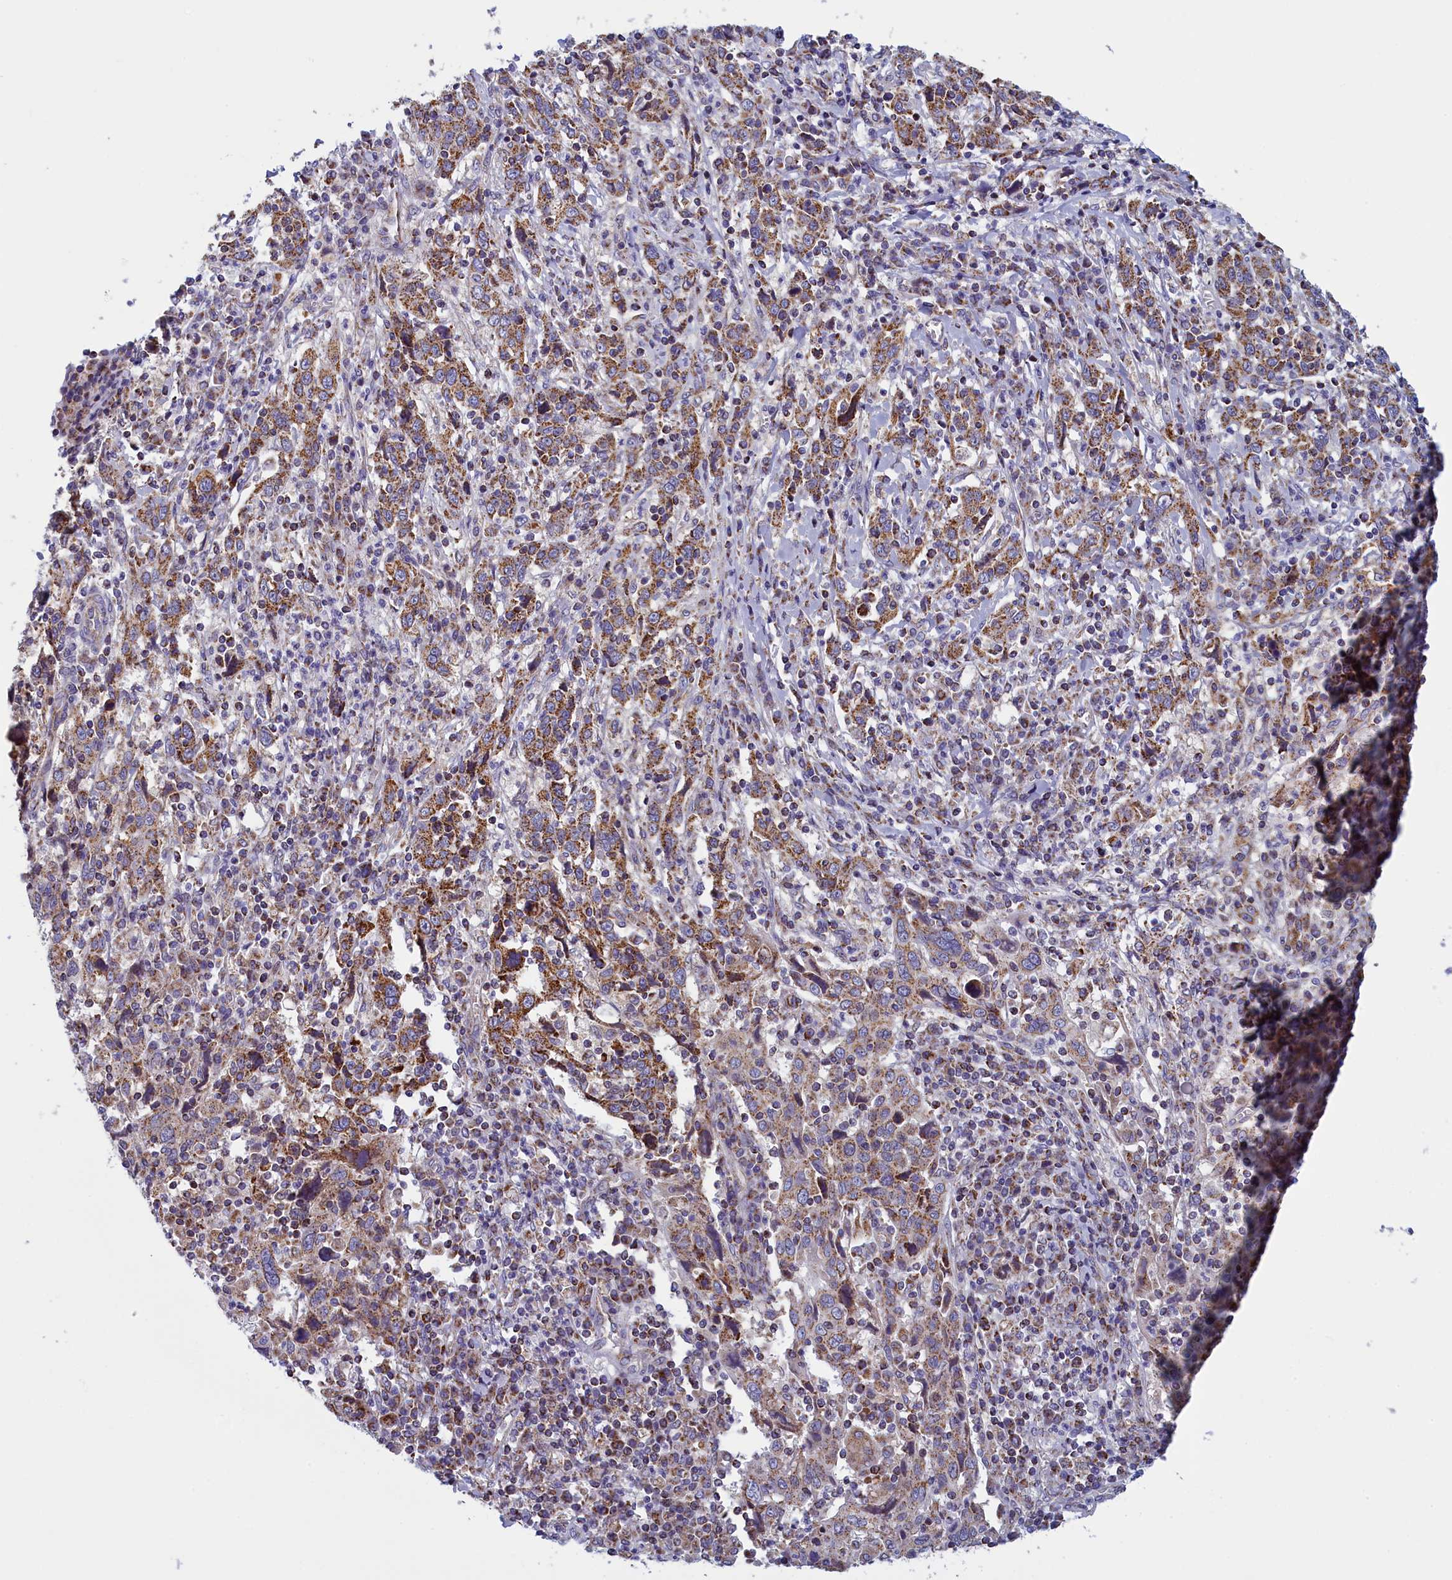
{"staining": {"intensity": "moderate", "quantity": ">75%", "location": "cytoplasmic/membranous"}, "tissue": "cervical cancer", "cell_type": "Tumor cells", "image_type": "cancer", "snomed": [{"axis": "morphology", "description": "Squamous cell carcinoma, NOS"}, {"axis": "topography", "description": "Cervix"}], "caption": "Protein expression analysis of human cervical squamous cell carcinoma reveals moderate cytoplasmic/membranous positivity in approximately >75% of tumor cells.", "gene": "IFT122", "patient": {"sex": "female", "age": 46}}